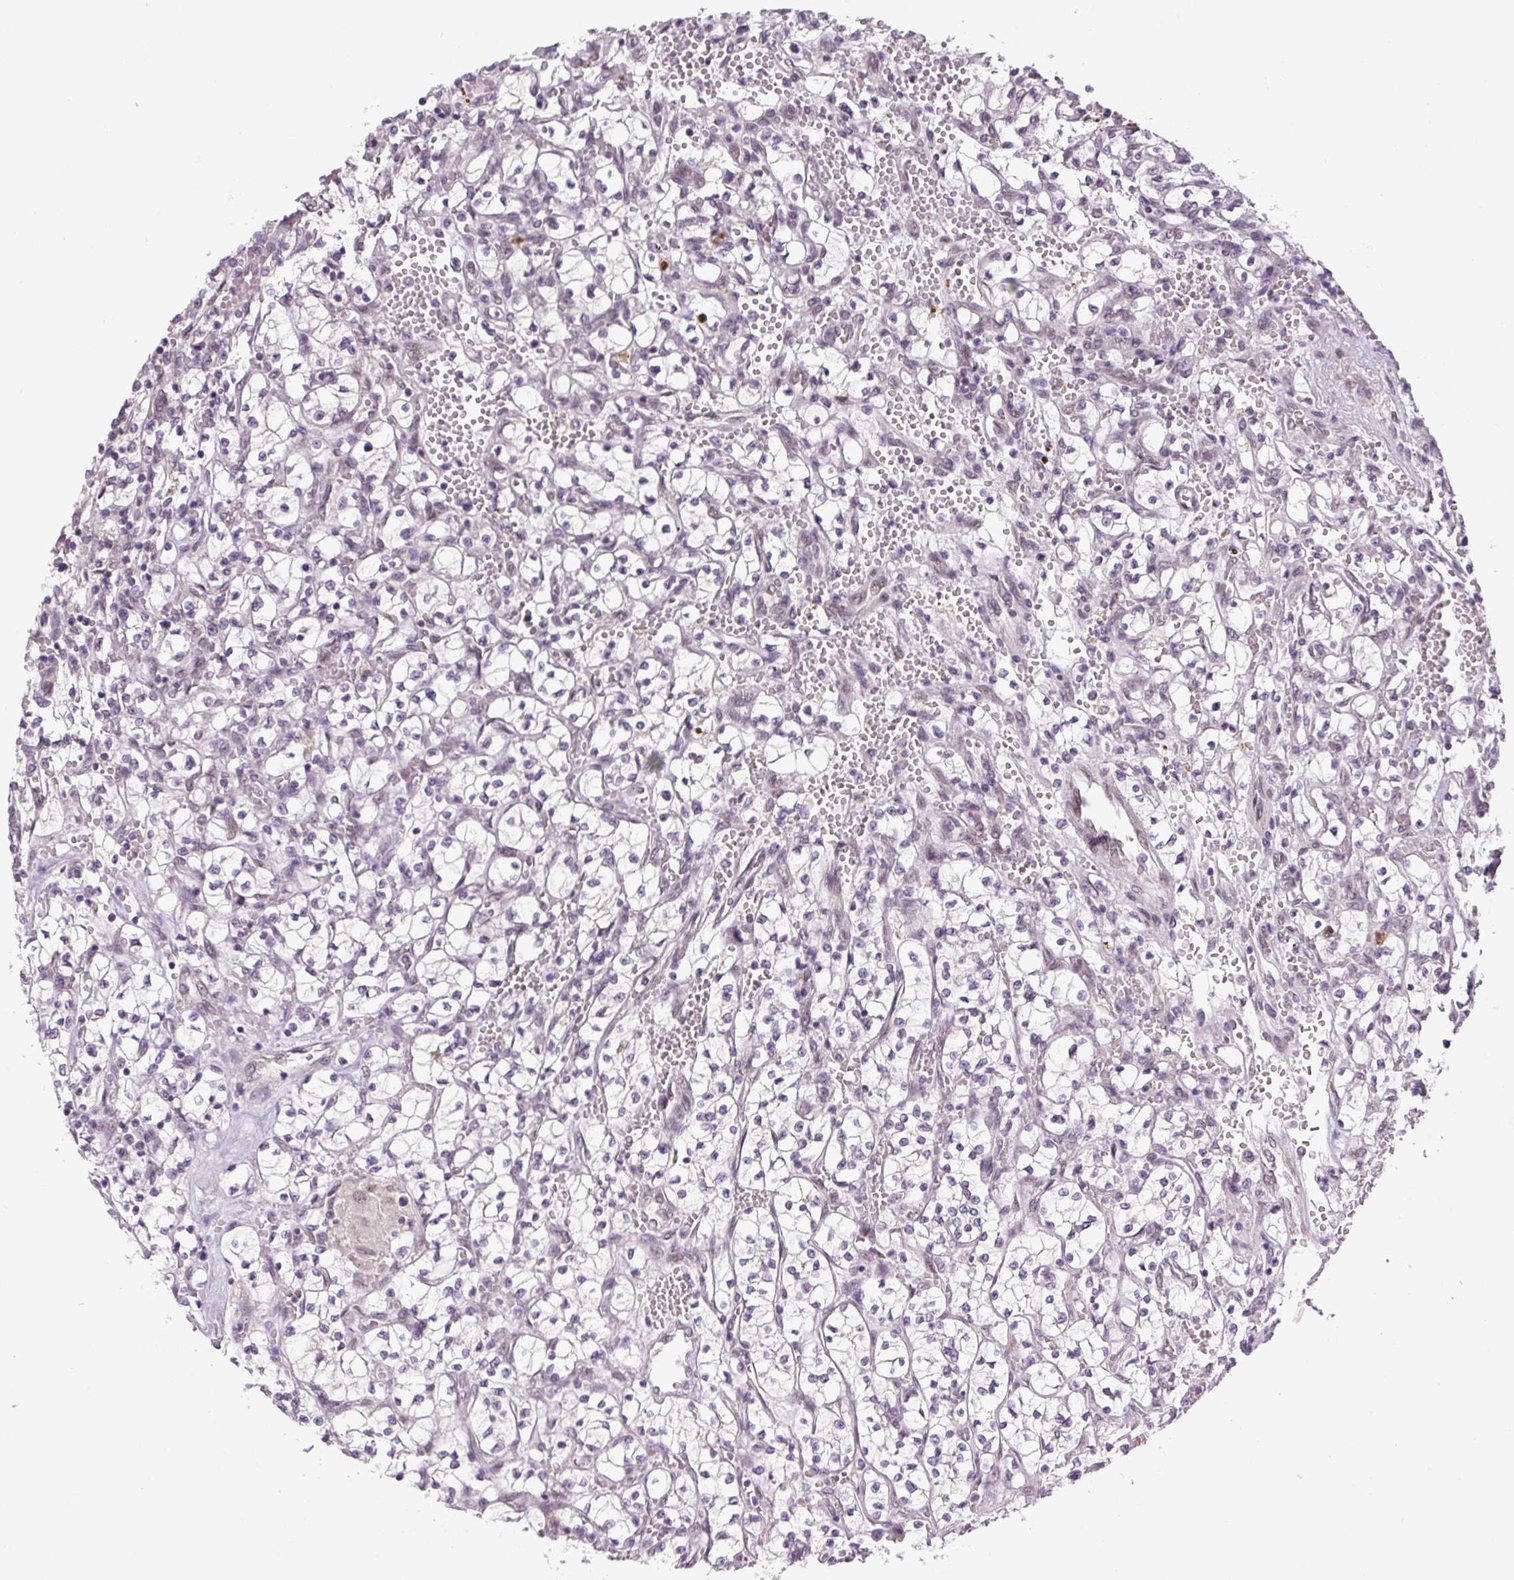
{"staining": {"intensity": "negative", "quantity": "none", "location": "none"}, "tissue": "renal cancer", "cell_type": "Tumor cells", "image_type": "cancer", "snomed": [{"axis": "morphology", "description": "Adenocarcinoma, NOS"}, {"axis": "topography", "description": "Kidney"}], "caption": "Image shows no significant protein expression in tumor cells of adenocarcinoma (renal).", "gene": "SGF29", "patient": {"sex": "female", "age": 64}}